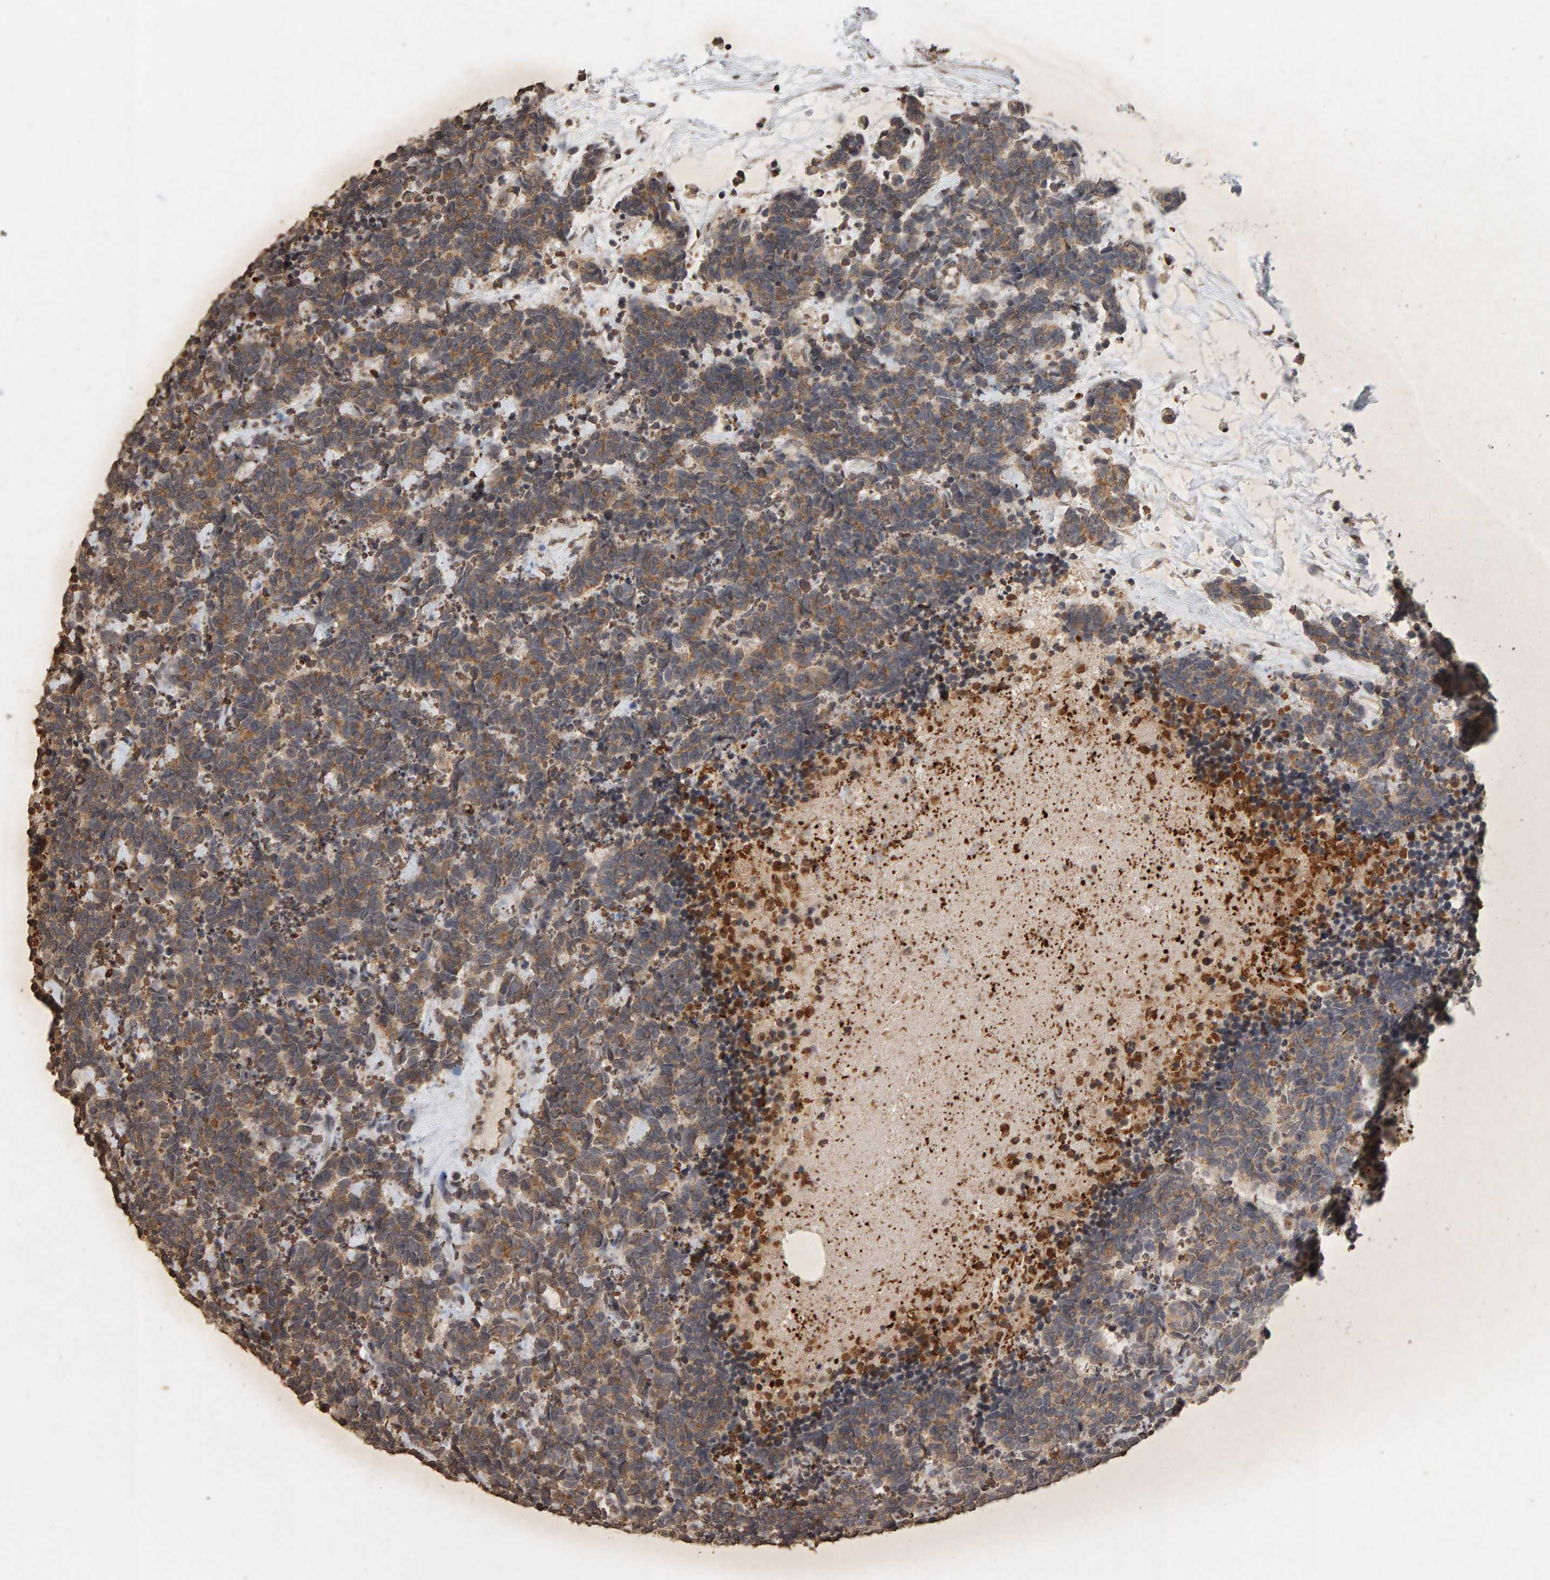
{"staining": {"intensity": "weak", "quantity": ">75%", "location": "cytoplasmic/membranous"}, "tissue": "carcinoid", "cell_type": "Tumor cells", "image_type": "cancer", "snomed": [{"axis": "morphology", "description": "Carcinoma, NOS"}, {"axis": "morphology", "description": "Carcinoid, malignant, NOS"}, {"axis": "topography", "description": "Urinary bladder"}], "caption": "Weak cytoplasmic/membranous expression is appreciated in approximately >75% of tumor cells in carcinoid.", "gene": "DNAJB5", "patient": {"sex": "male", "age": 57}}